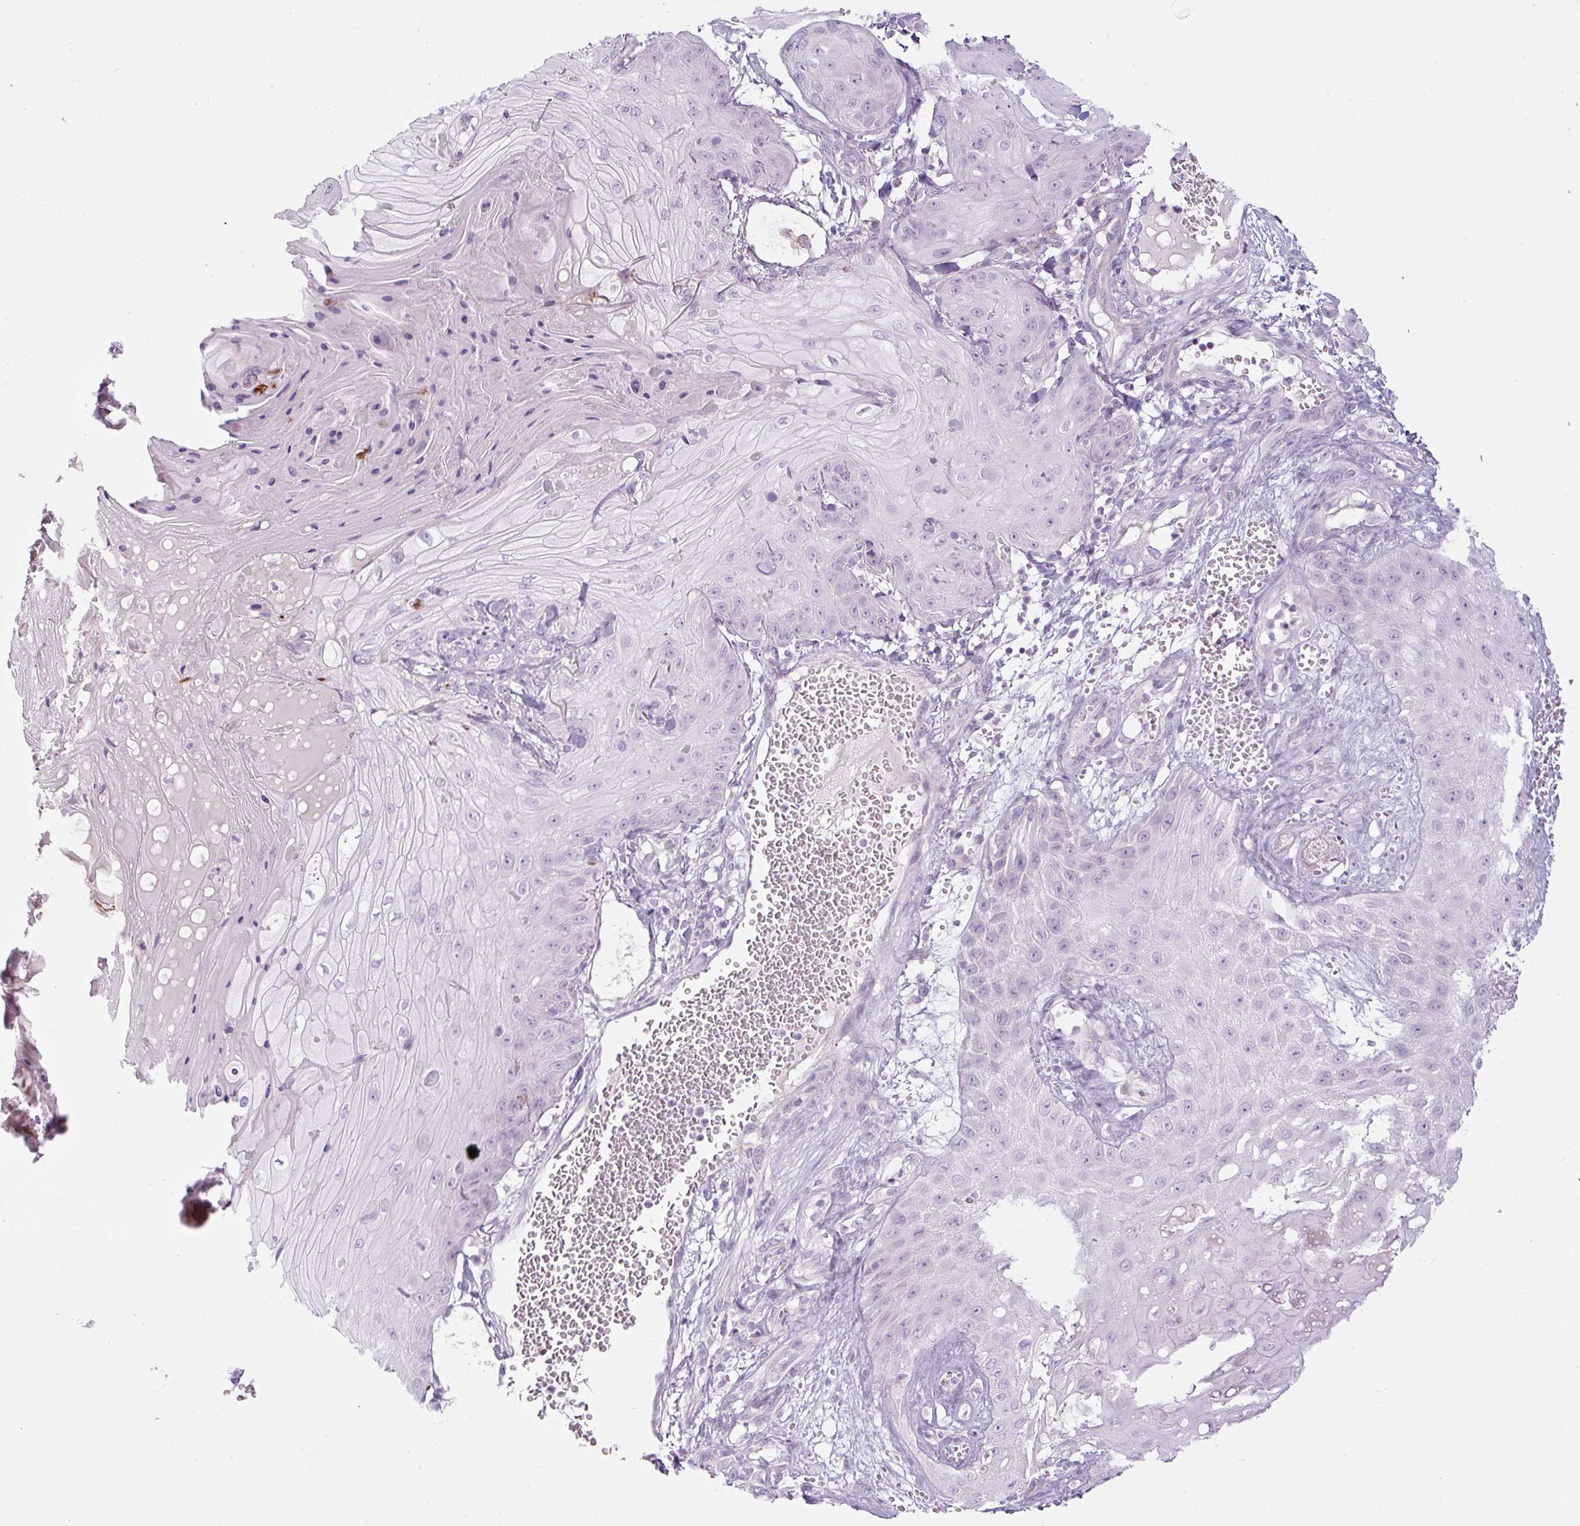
{"staining": {"intensity": "negative", "quantity": "none", "location": "none"}, "tissue": "skin cancer", "cell_type": "Tumor cells", "image_type": "cancer", "snomed": [{"axis": "morphology", "description": "Squamous cell carcinoma, NOS"}, {"axis": "topography", "description": "Skin"}], "caption": "There is no significant positivity in tumor cells of skin squamous cell carcinoma.", "gene": "FGFBP3", "patient": {"sex": "male", "age": 74}}